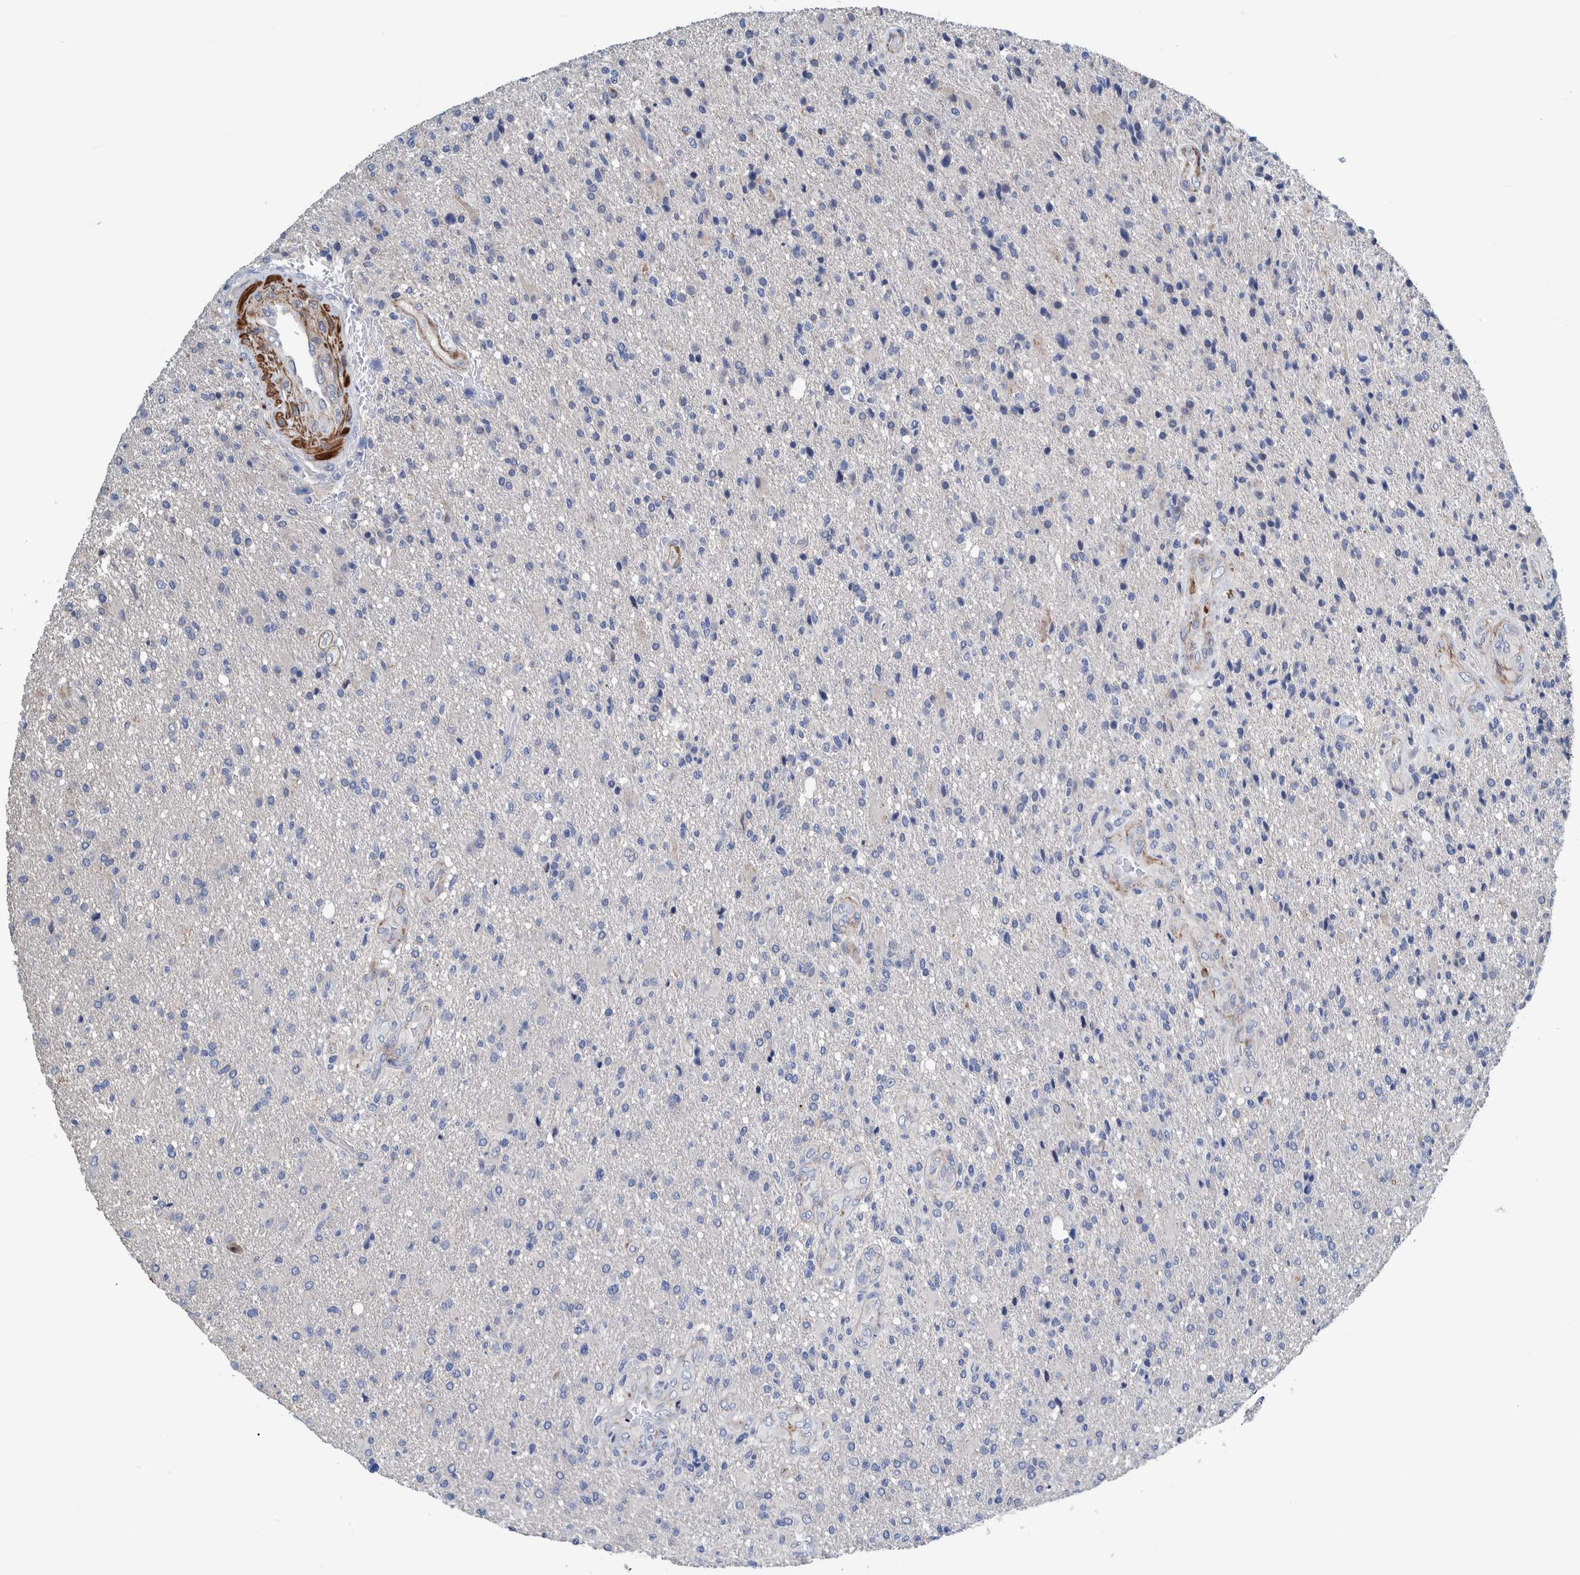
{"staining": {"intensity": "negative", "quantity": "none", "location": "none"}, "tissue": "glioma", "cell_type": "Tumor cells", "image_type": "cancer", "snomed": [{"axis": "morphology", "description": "Glioma, malignant, High grade"}, {"axis": "topography", "description": "Brain"}], "caption": "Immunohistochemistry (IHC) of human high-grade glioma (malignant) demonstrates no expression in tumor cells.", "gene": "MKS1", "patient": {"sex": "male", "age": 72}}